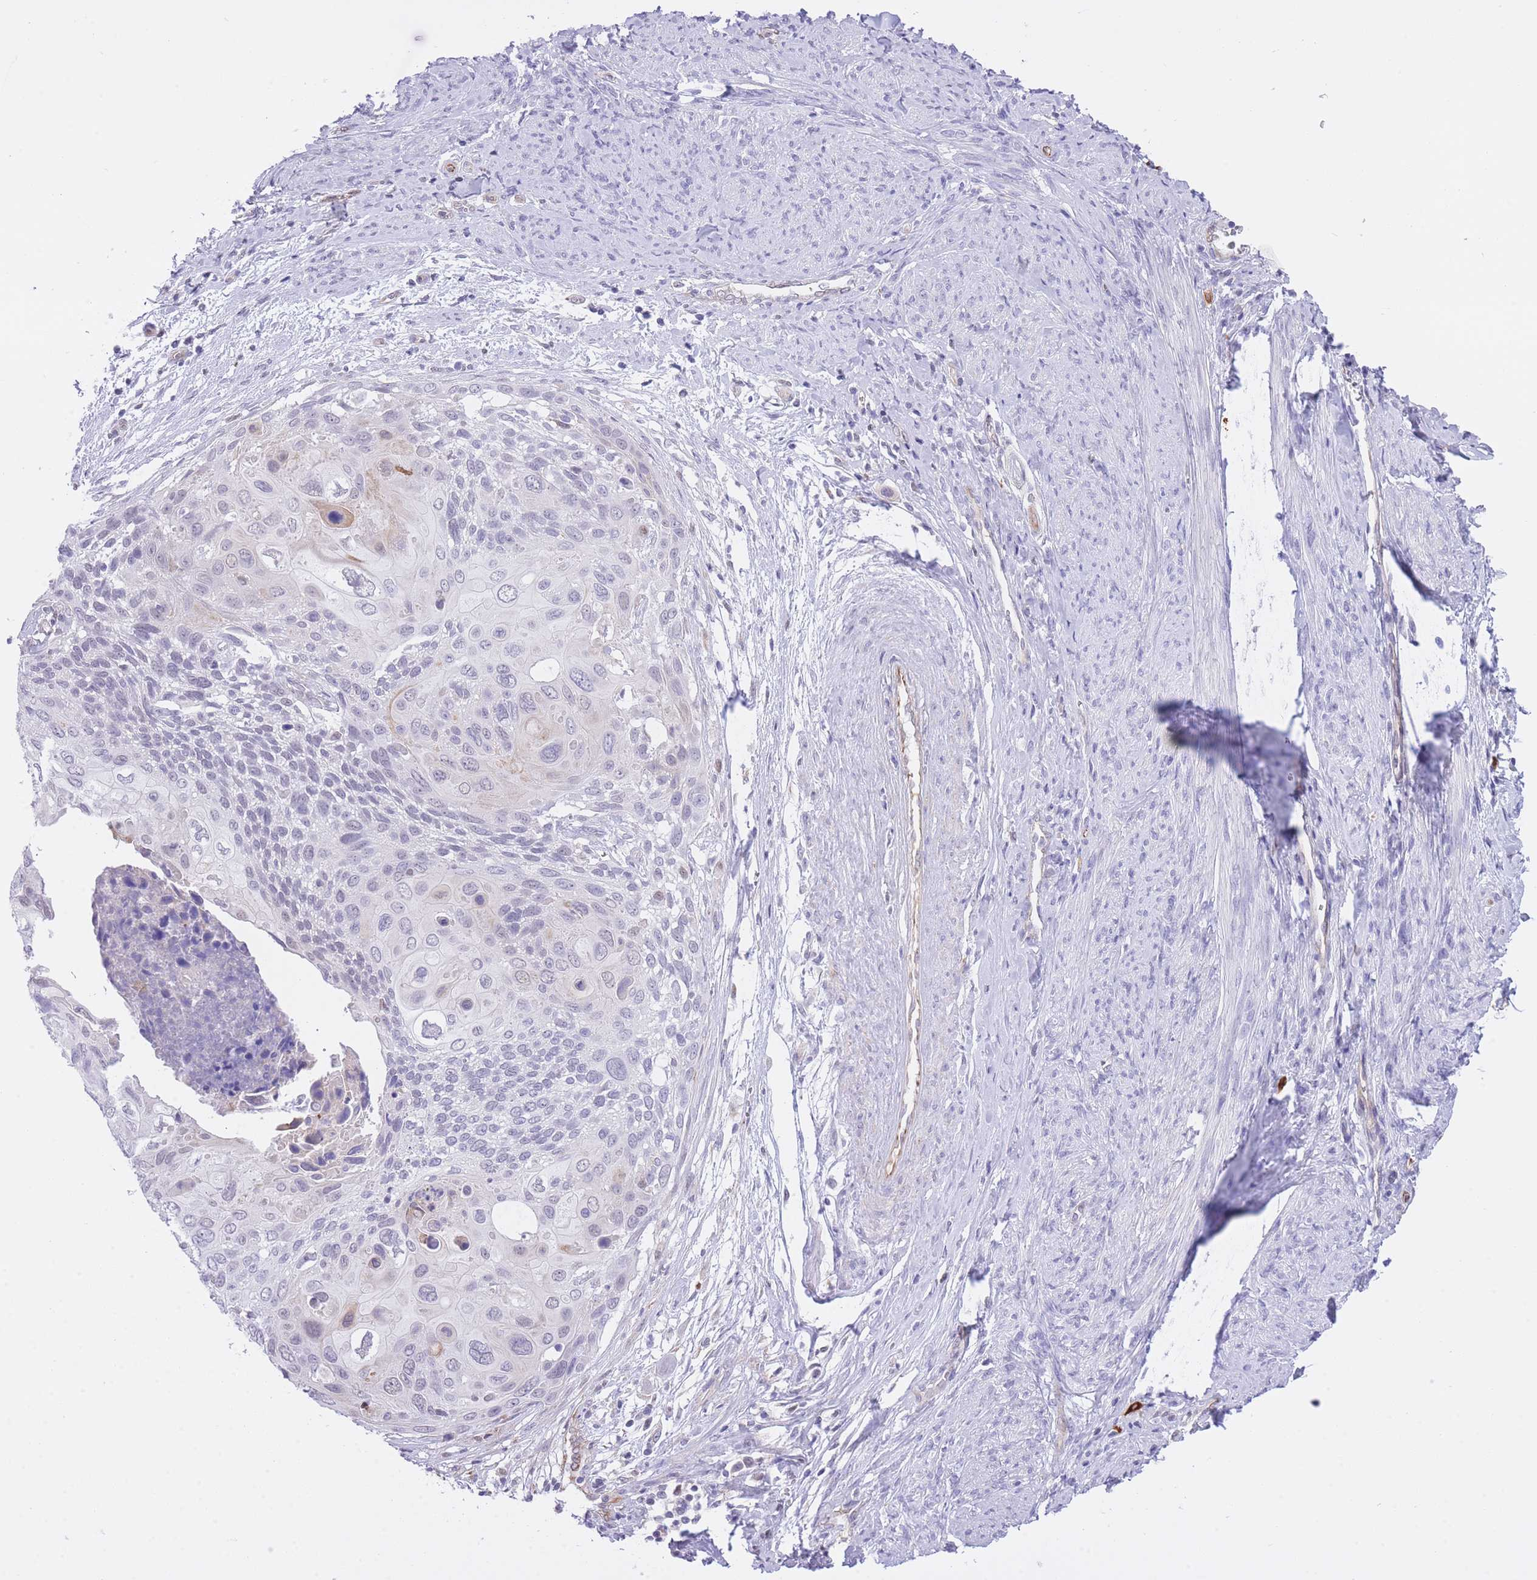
{"staining": {"intensity": "negative", "quantity": "none", "location": "none"}, "tissue": "cervical cancer", "cell_type": "Tumor cells", "image_type": "cancer", "snomed": [{"axis": "morphology", "description": "Squamous cell carcinoma, NOS"}, {"axis": "topography", "description": "Cervix"}], "caption": "Immunohistochemistry histopathology image of neoplastic tissue: human cervical cancer (squamous cell carcinoma) stained with DAB exhibits no significant protein expression in tumor cells.", "gene": "MEIOSIN", "patient": {"sex": "female", "age": 80}}